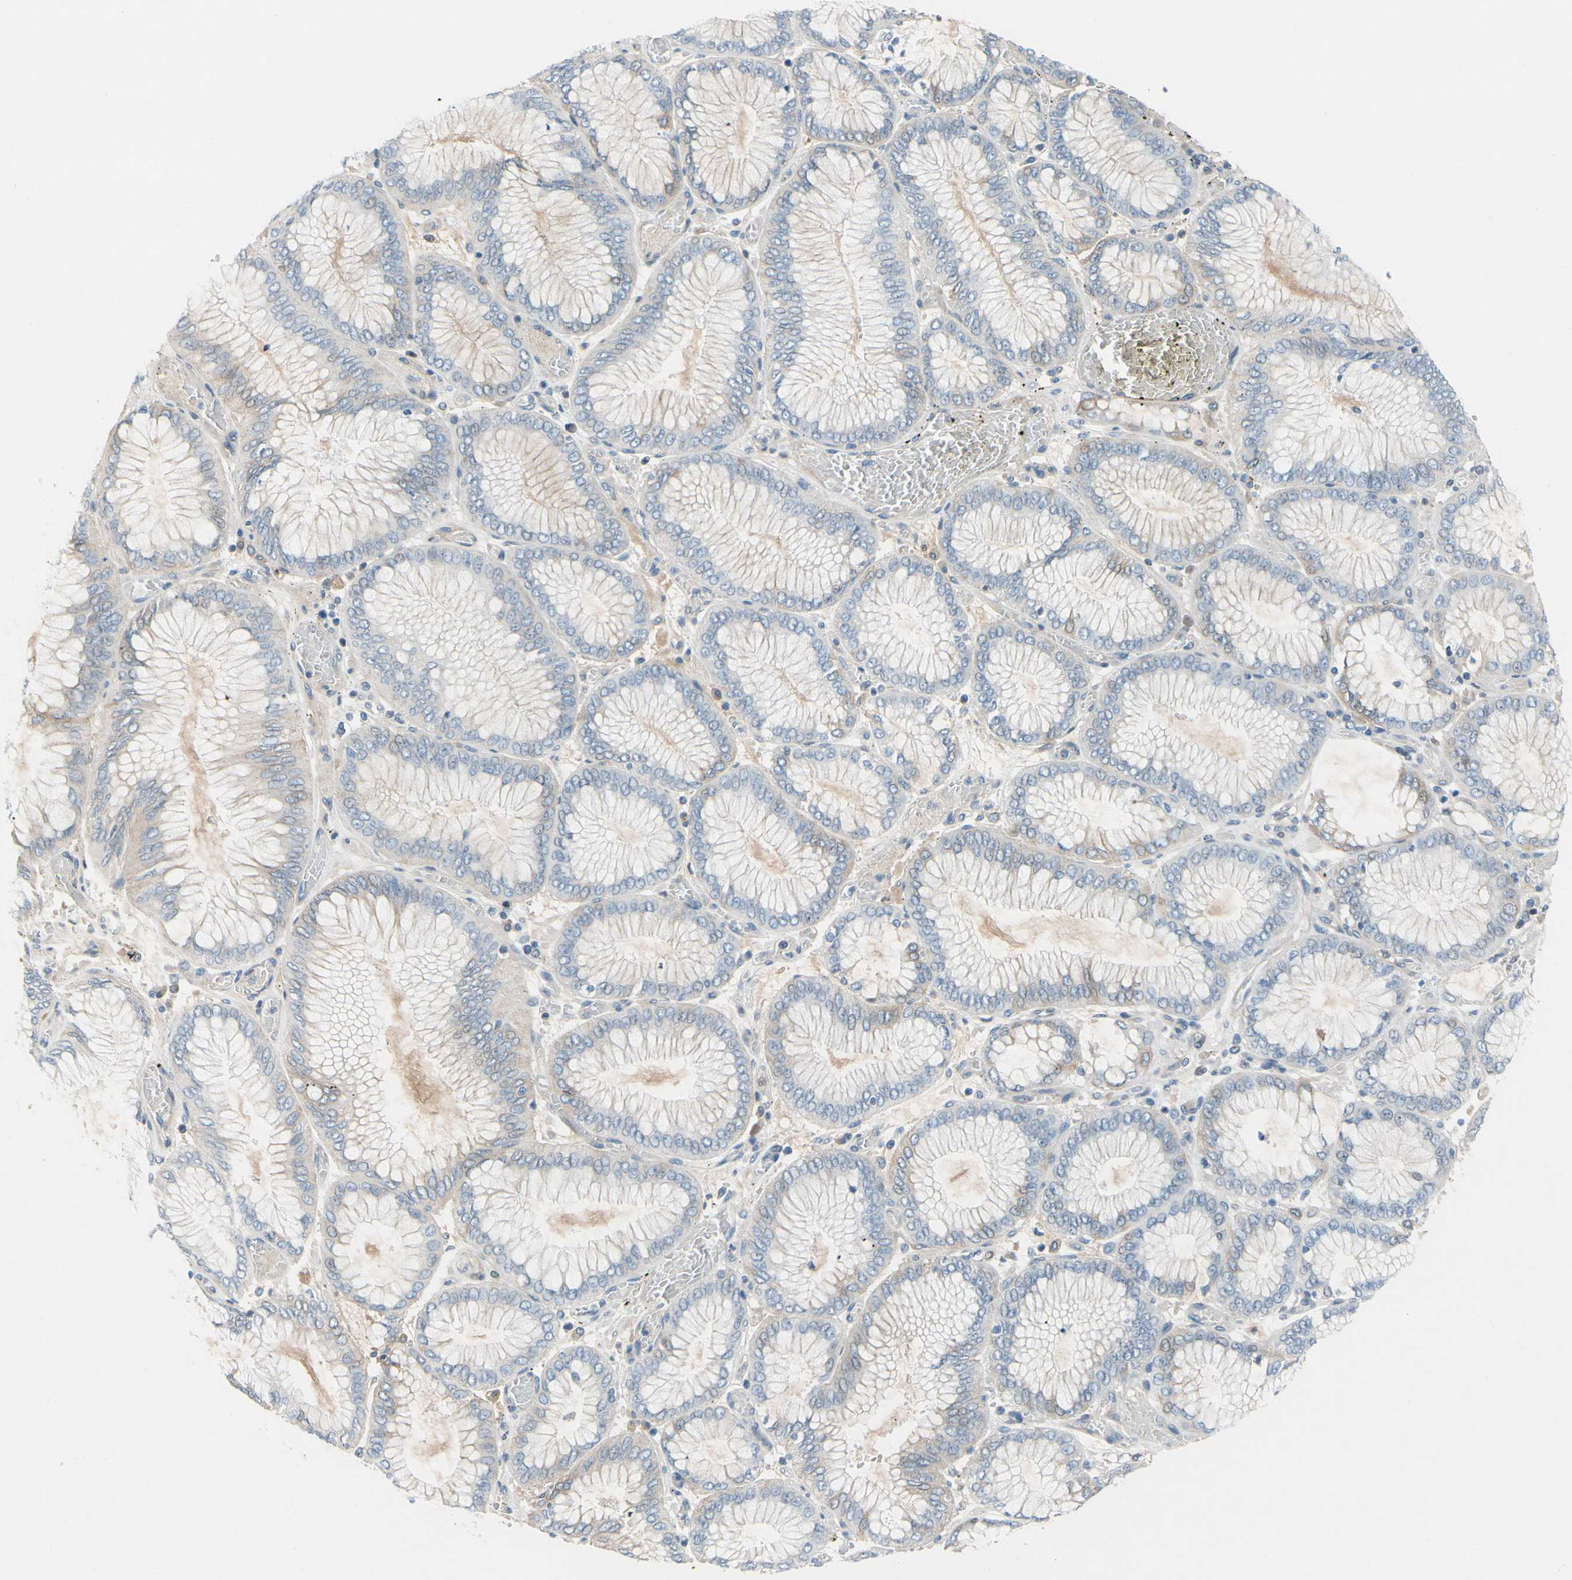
{"staining": {"intensity": "negative", "quantity": "none", "location": "none"}, "tissue": "stomach cancer", "cell_type": "Tumor cells", "image_type": "cancer", "snomed": [{"axis": "morphology", "description": "Normal tissue, NOS"}, {"axis": "morphology", "description": "Adenocarcinoma, NOS"}, {"axis": "topography", "description": "Stomach, upper"}, {"axis": "topography", "description": "Stomach"}], "caption": "Micrograph shows no significant protein expression in tumor cells of stomach adenocarcinoma.", "gene": "CNDP1", "patient": {"sex": "male", "age": 76}}